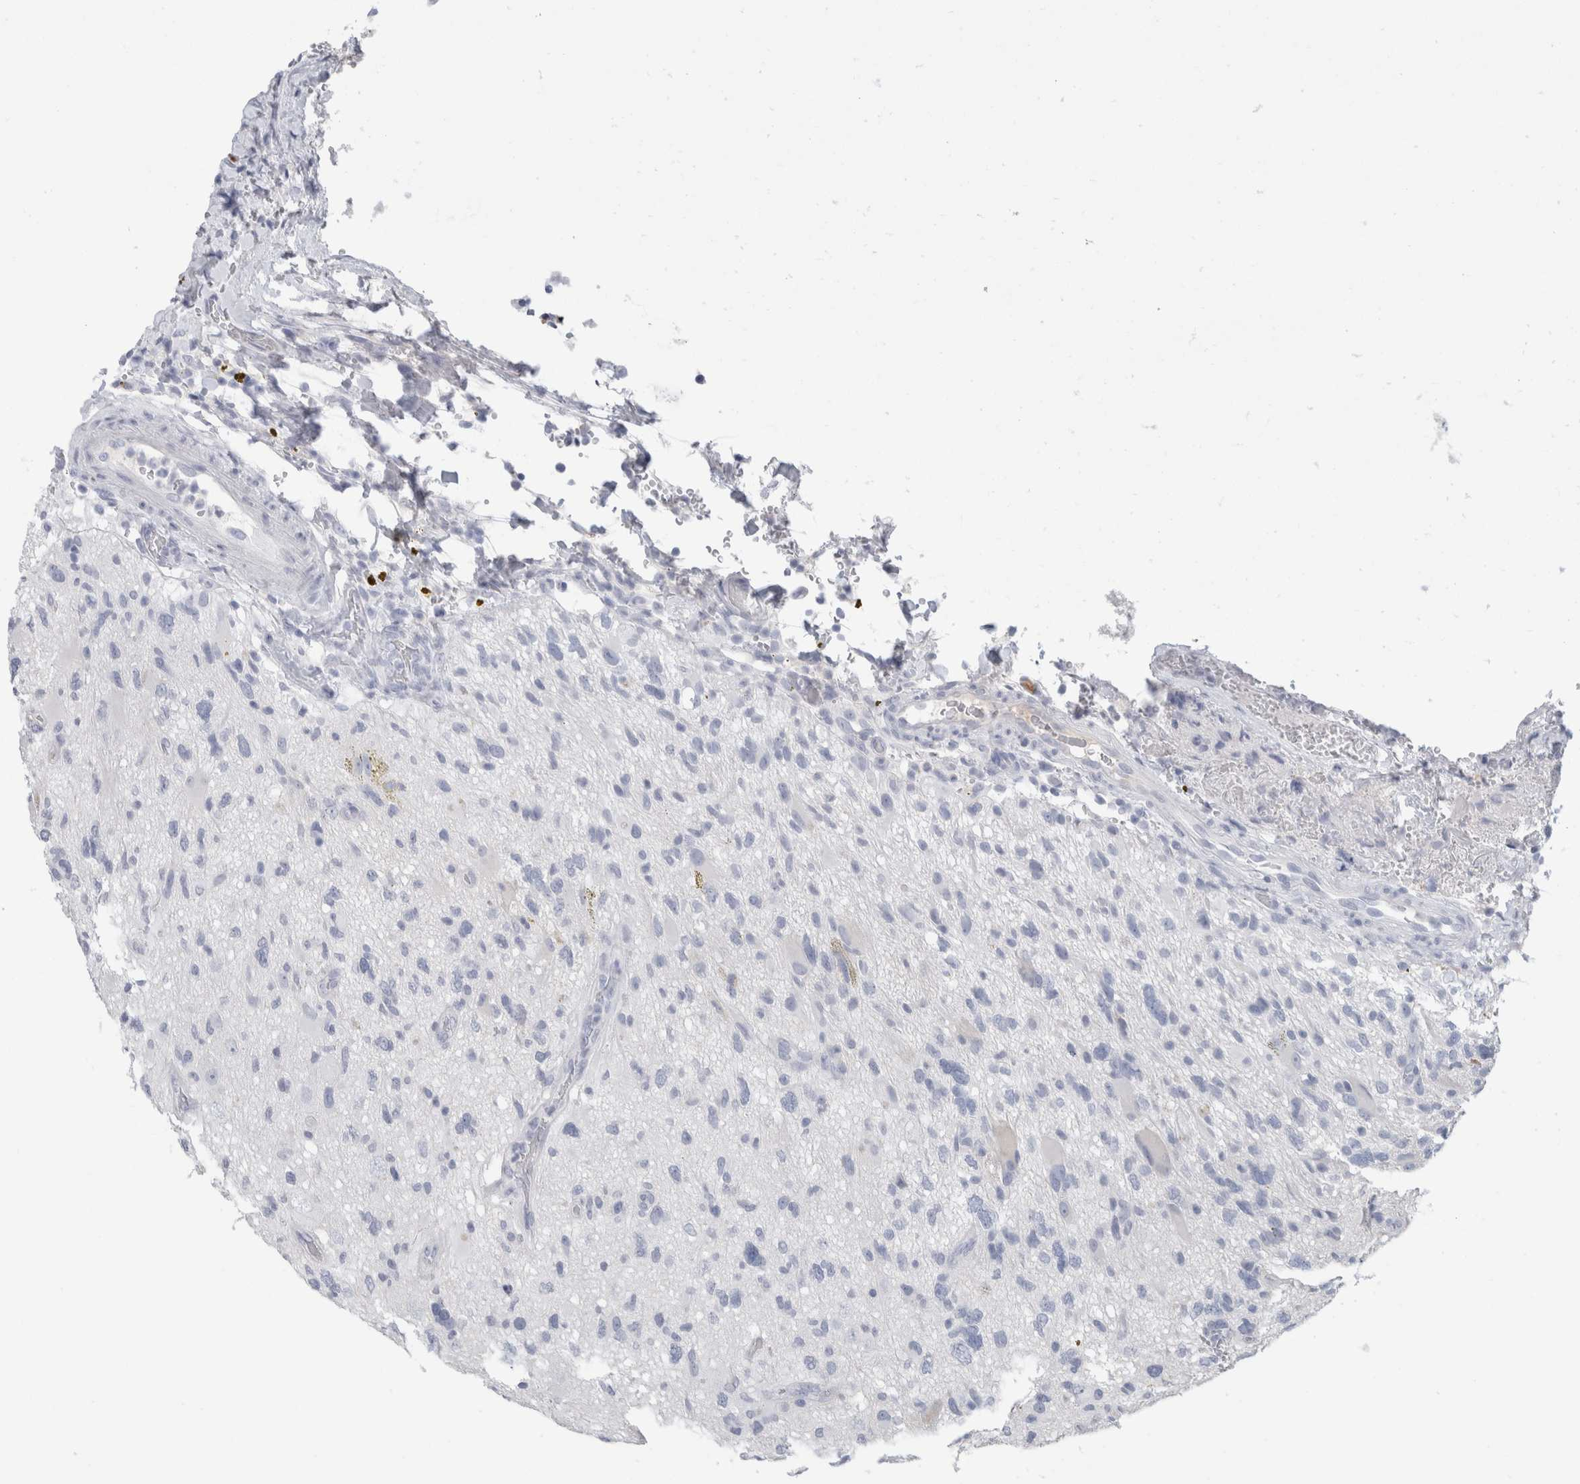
{"staining": {"intensity": "negative", "quantity": "none", "location": "none"}, "tissue": "glioma", "cell_type": "Tumor cells", "image_type": "cancer", "snomed": [{"axis": "morphology", "description": "Glioma, malignant, High grade"}, {"axis": "topography", "description": "Brain"}], "caption": "Photomicrograph shows no protein staining in tumor cells of glioma tissue.", "gene": "IL6", "patient": {"sex": "male", "age": 33}}